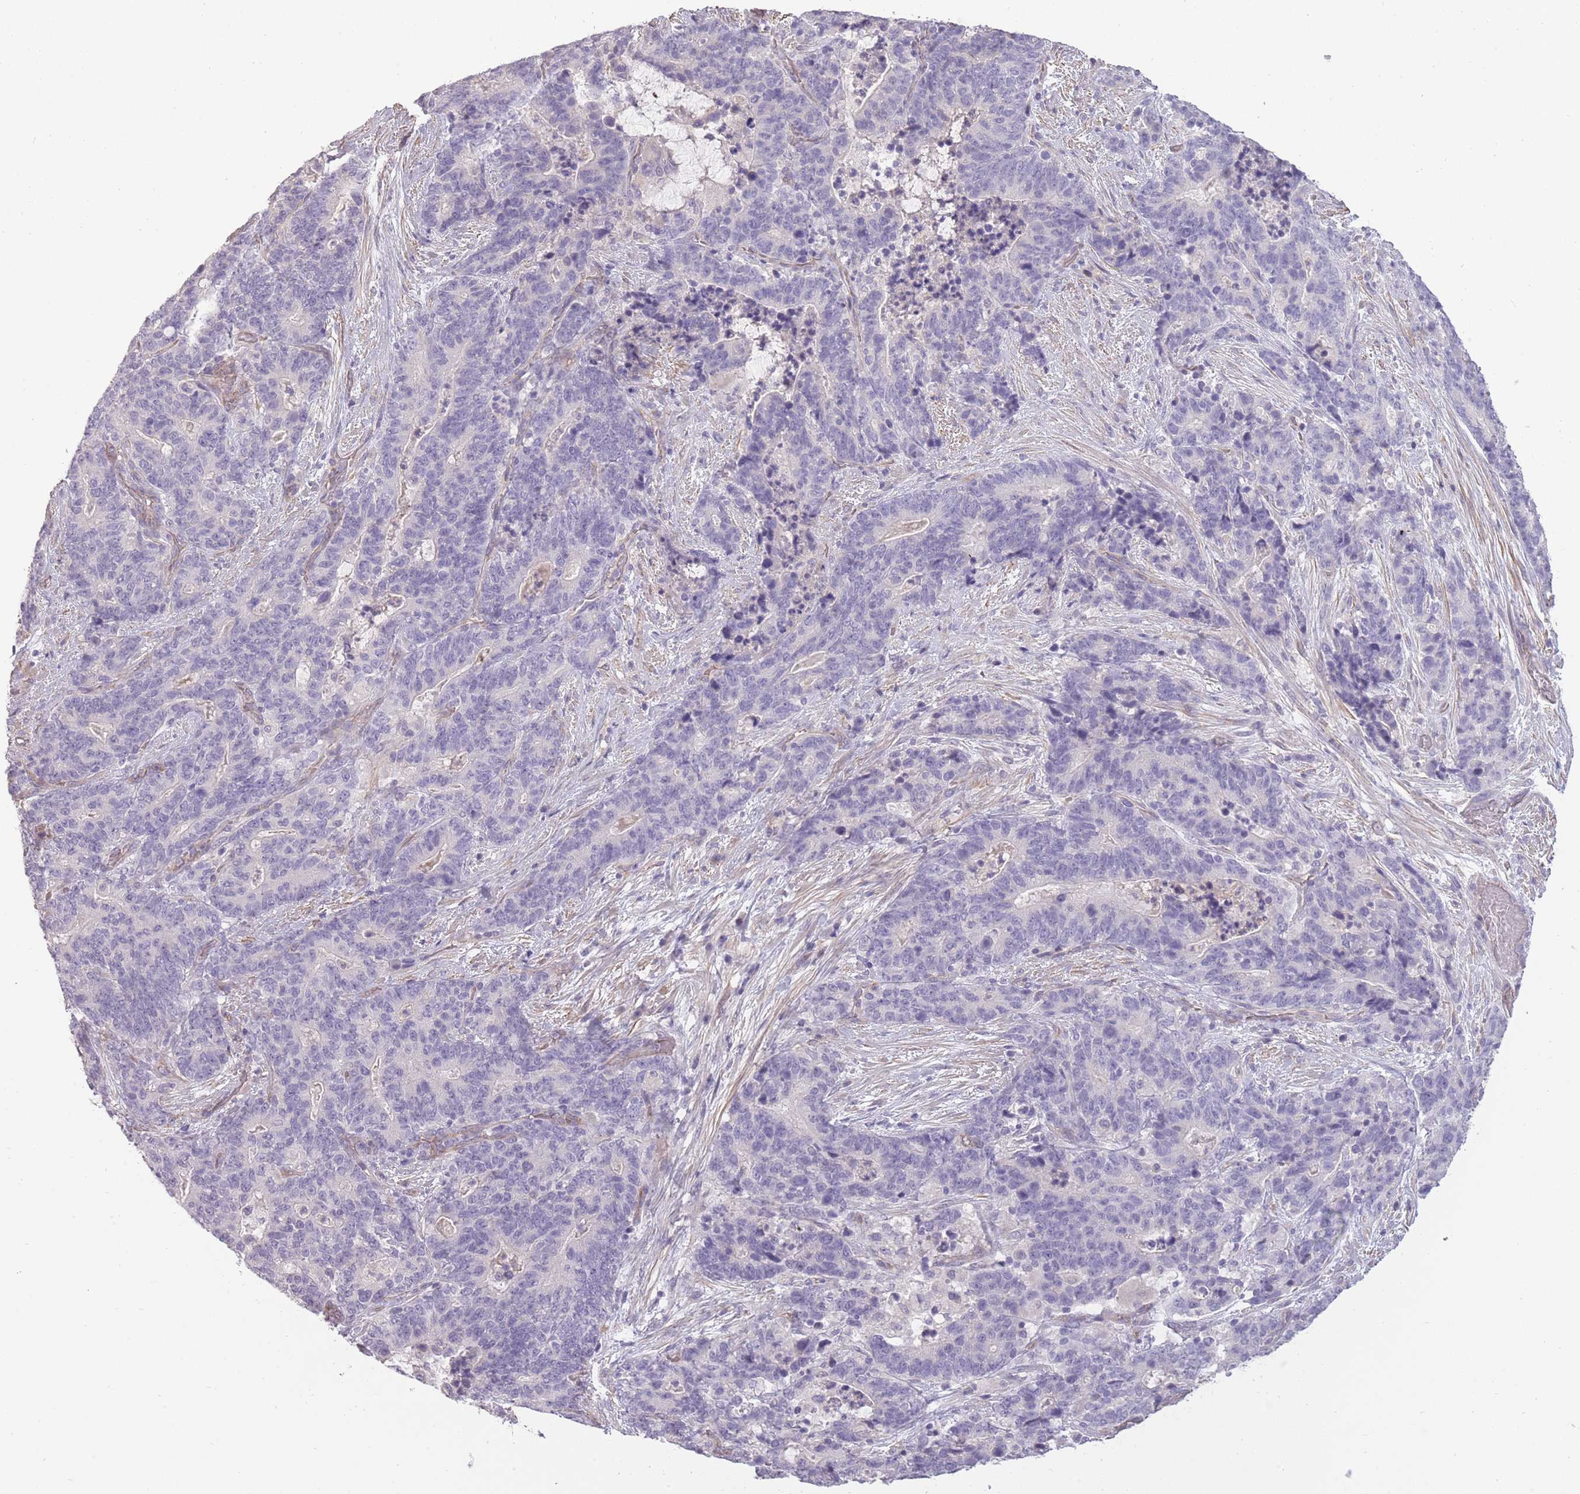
{"staining": {"intensity": "negative", "quantity": "none", "location": "none"}, "tissue": "stomach cancer", "cell_type": "Tumor cells", "image_type": "cancer", "snomed": [{"axis": "morphology", "description": "Normal tissue, NOS"}, {"axis": "morphology", "description": "Adenocarcinoma, NOS"}, {"axis": "topography", "description": "Stomach"}], "caption": "A photomicrograph of adenocarcinoma (stomach) stained for a protein demonstrates no brown staining in tumor cells.", "gene": "SLC8A2", "patient": {"sex": "female", "age": 64}}